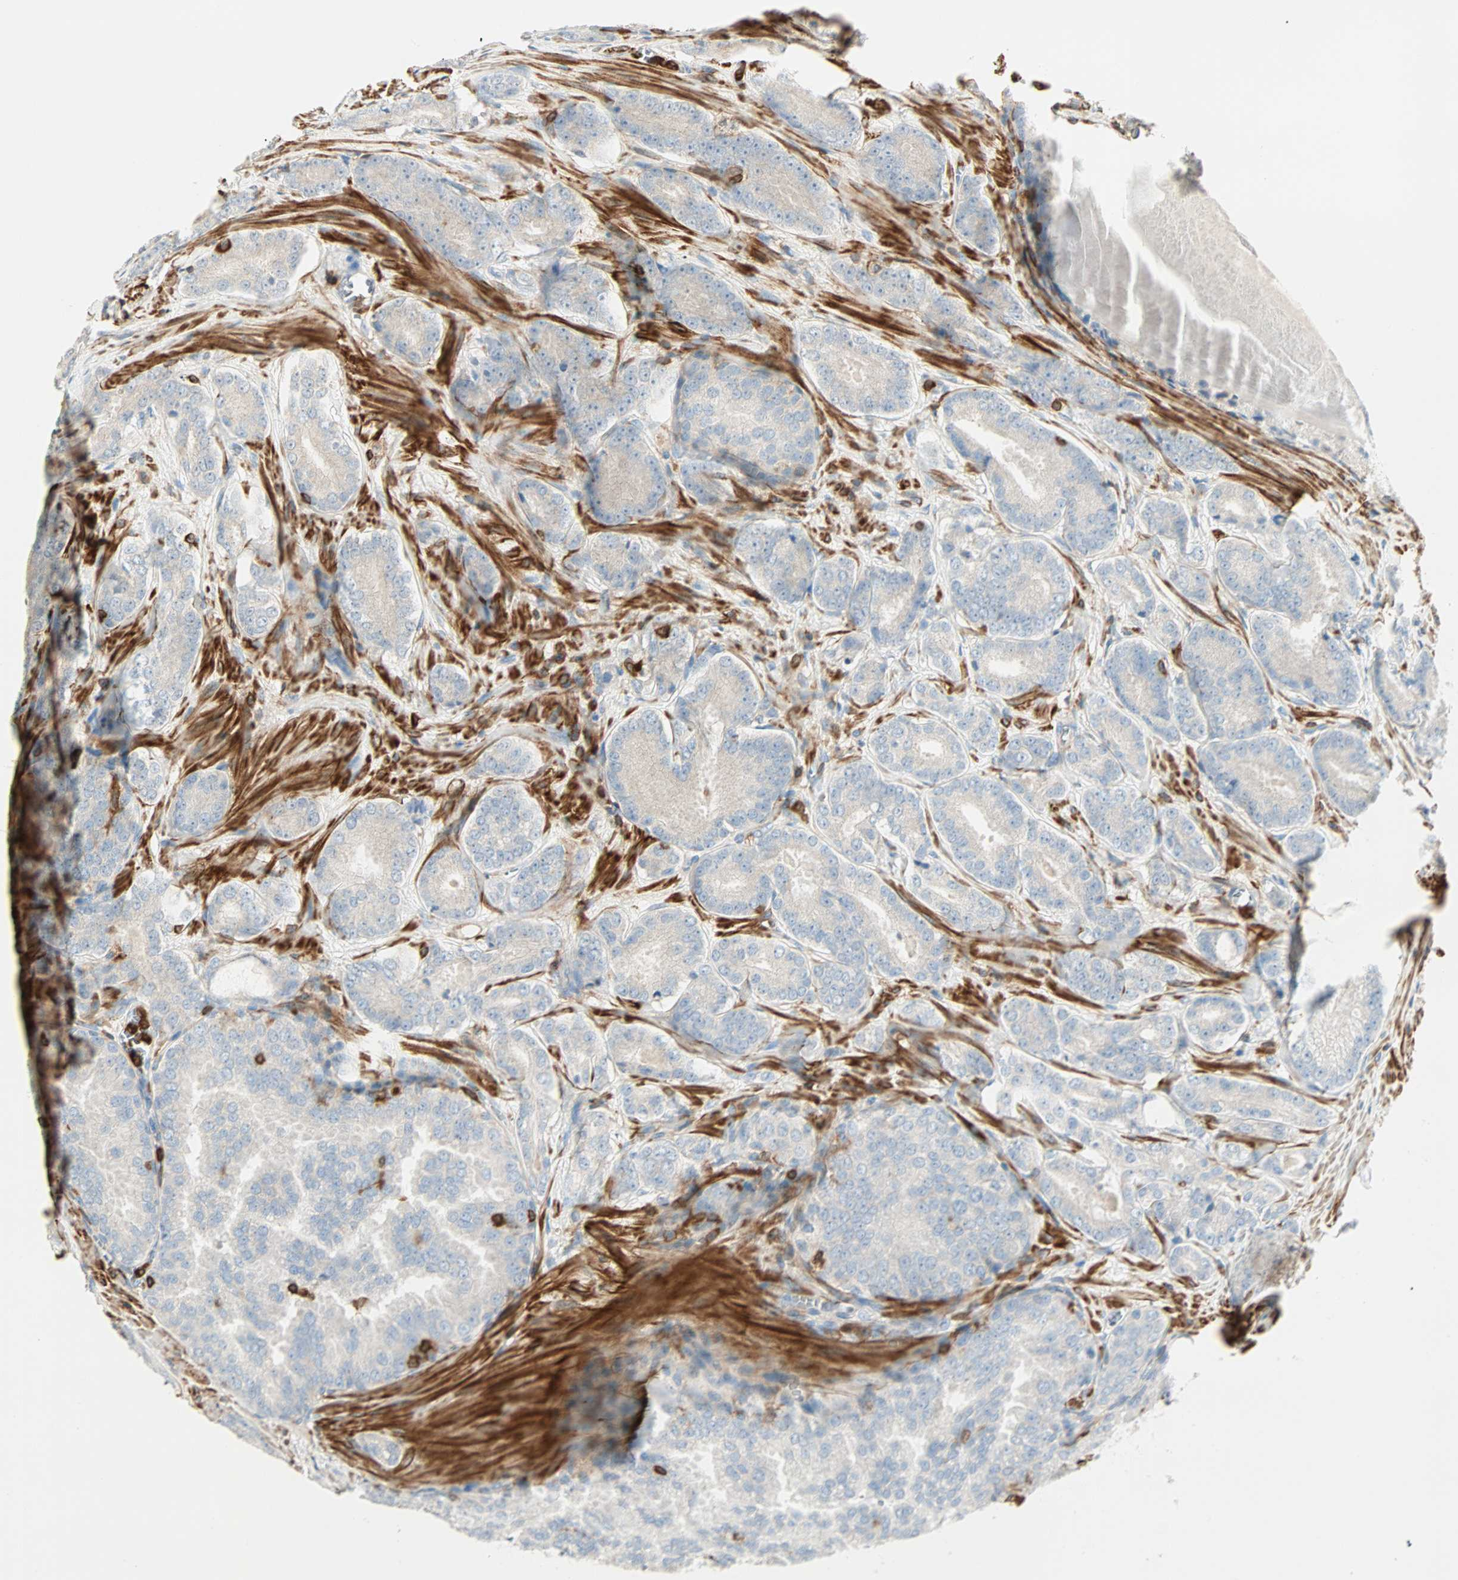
{"staining": {"intensity": "negative", "quantity": "none", "location": "none"}, "tissue": "prostate cancer", "cell_type": "Tumor cells", "image_type": "cancer", "snomed": [{"axis": "morphology", "description": "Adenocarcinoma, High grade"}, {"axis": "topography", "description": "Prostate"}], "caption": "Tumor cells are negative for protein expression in human prostate cancer (adenocarcinoma (high-grade)).", "gene": "FMNL1", "patient": {"sex": "male", "age": 64}}